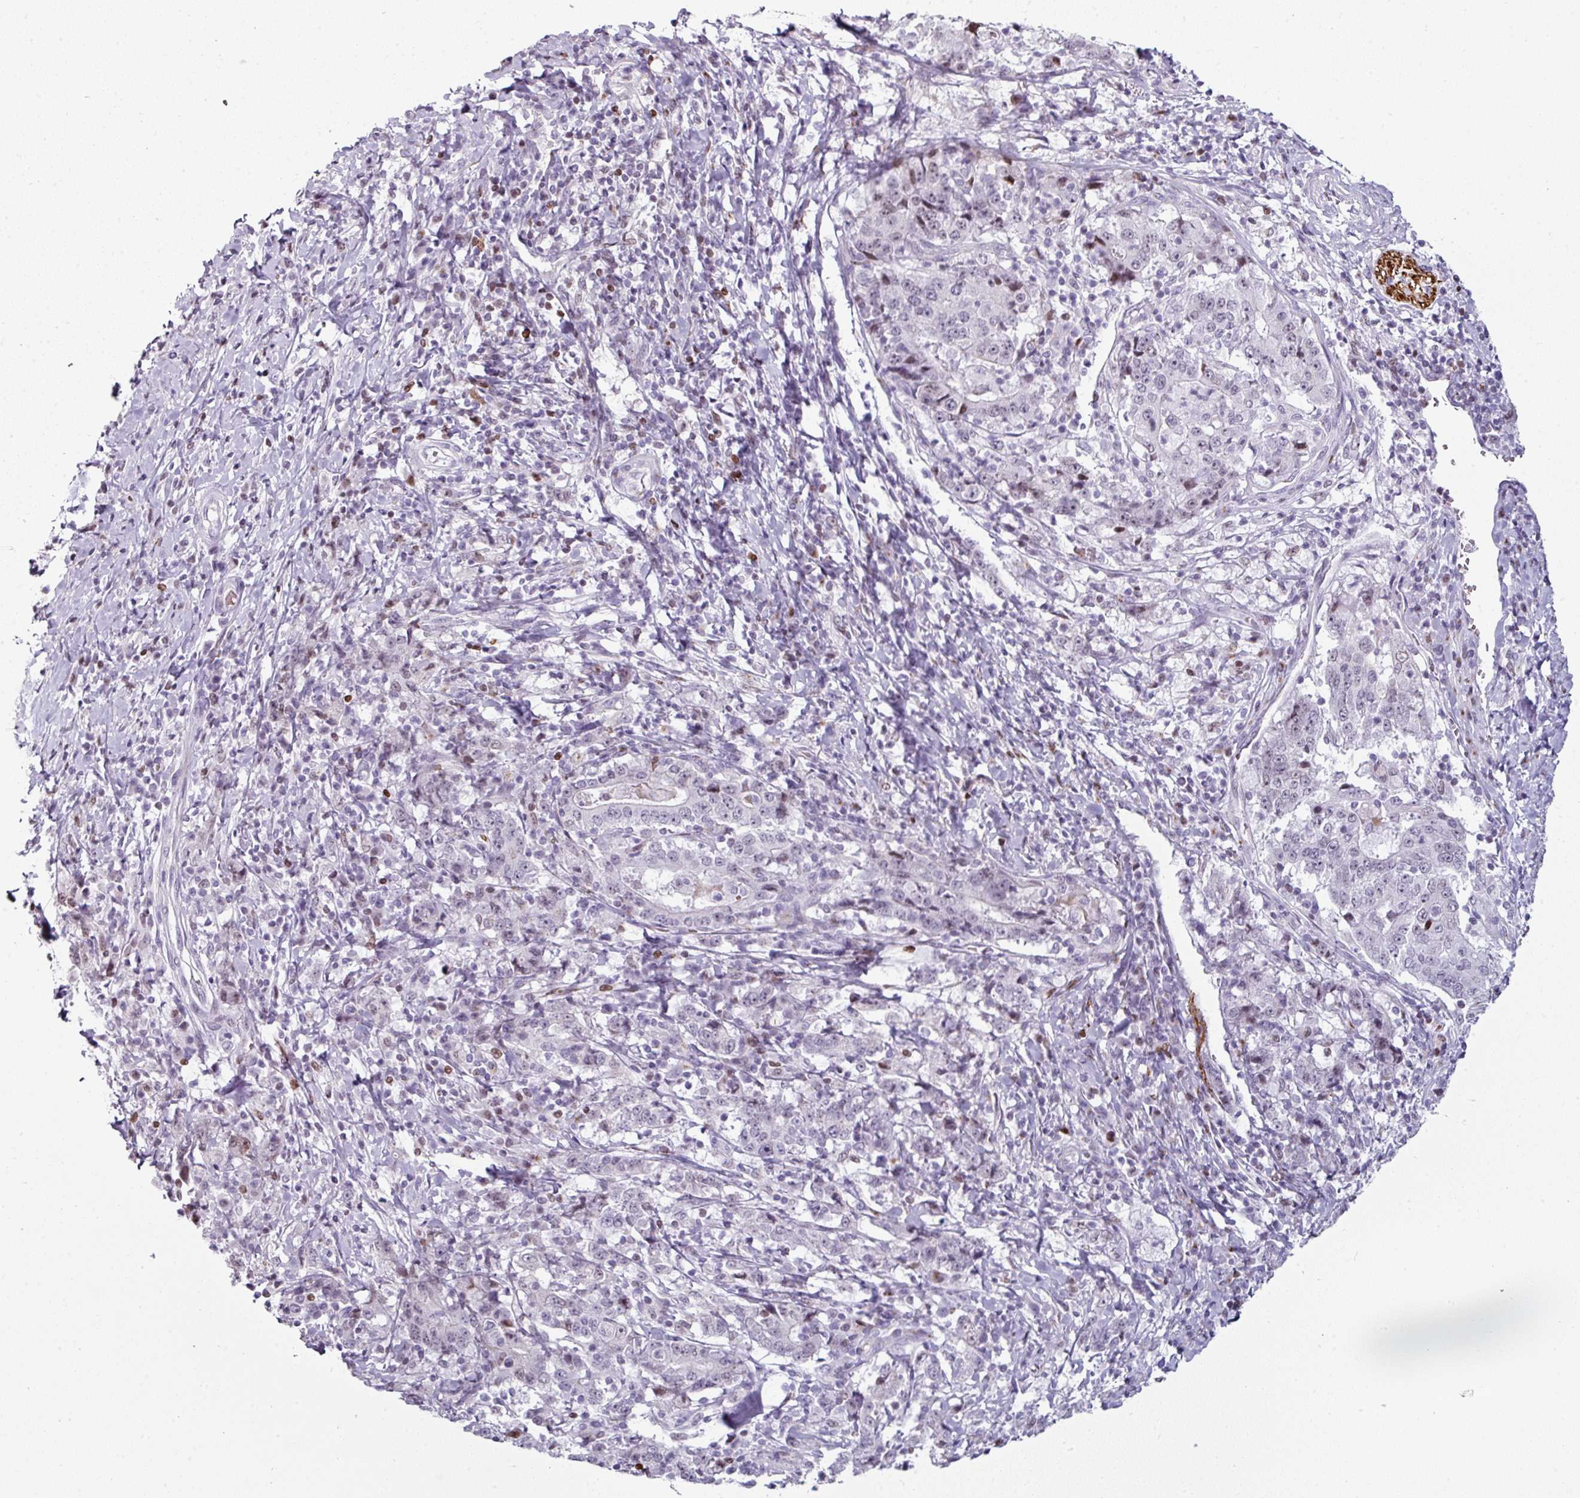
{"staining": {"intensity": "negative", "quantity": "none", "location": "none"}, "tissue": "stomach cancer", "cell_type": "Tumor cells", "image_type": "cancer", "snomed": [{"axis": "morphology", "description": "Normal tissue, NOS"}, {"axis": "morphology", "description": "Adenocarcinoma, NOS"}, {"axis": "topography", "description": "Stomach, upper"}, {"axis": "topography", "description": "Stomach"}], "caption": "Tumor cells are negative for protein expression in human adenocarcinoma (stomach).", "gene": "SYT8", "patient": {"sex": "male", "age": 59}}